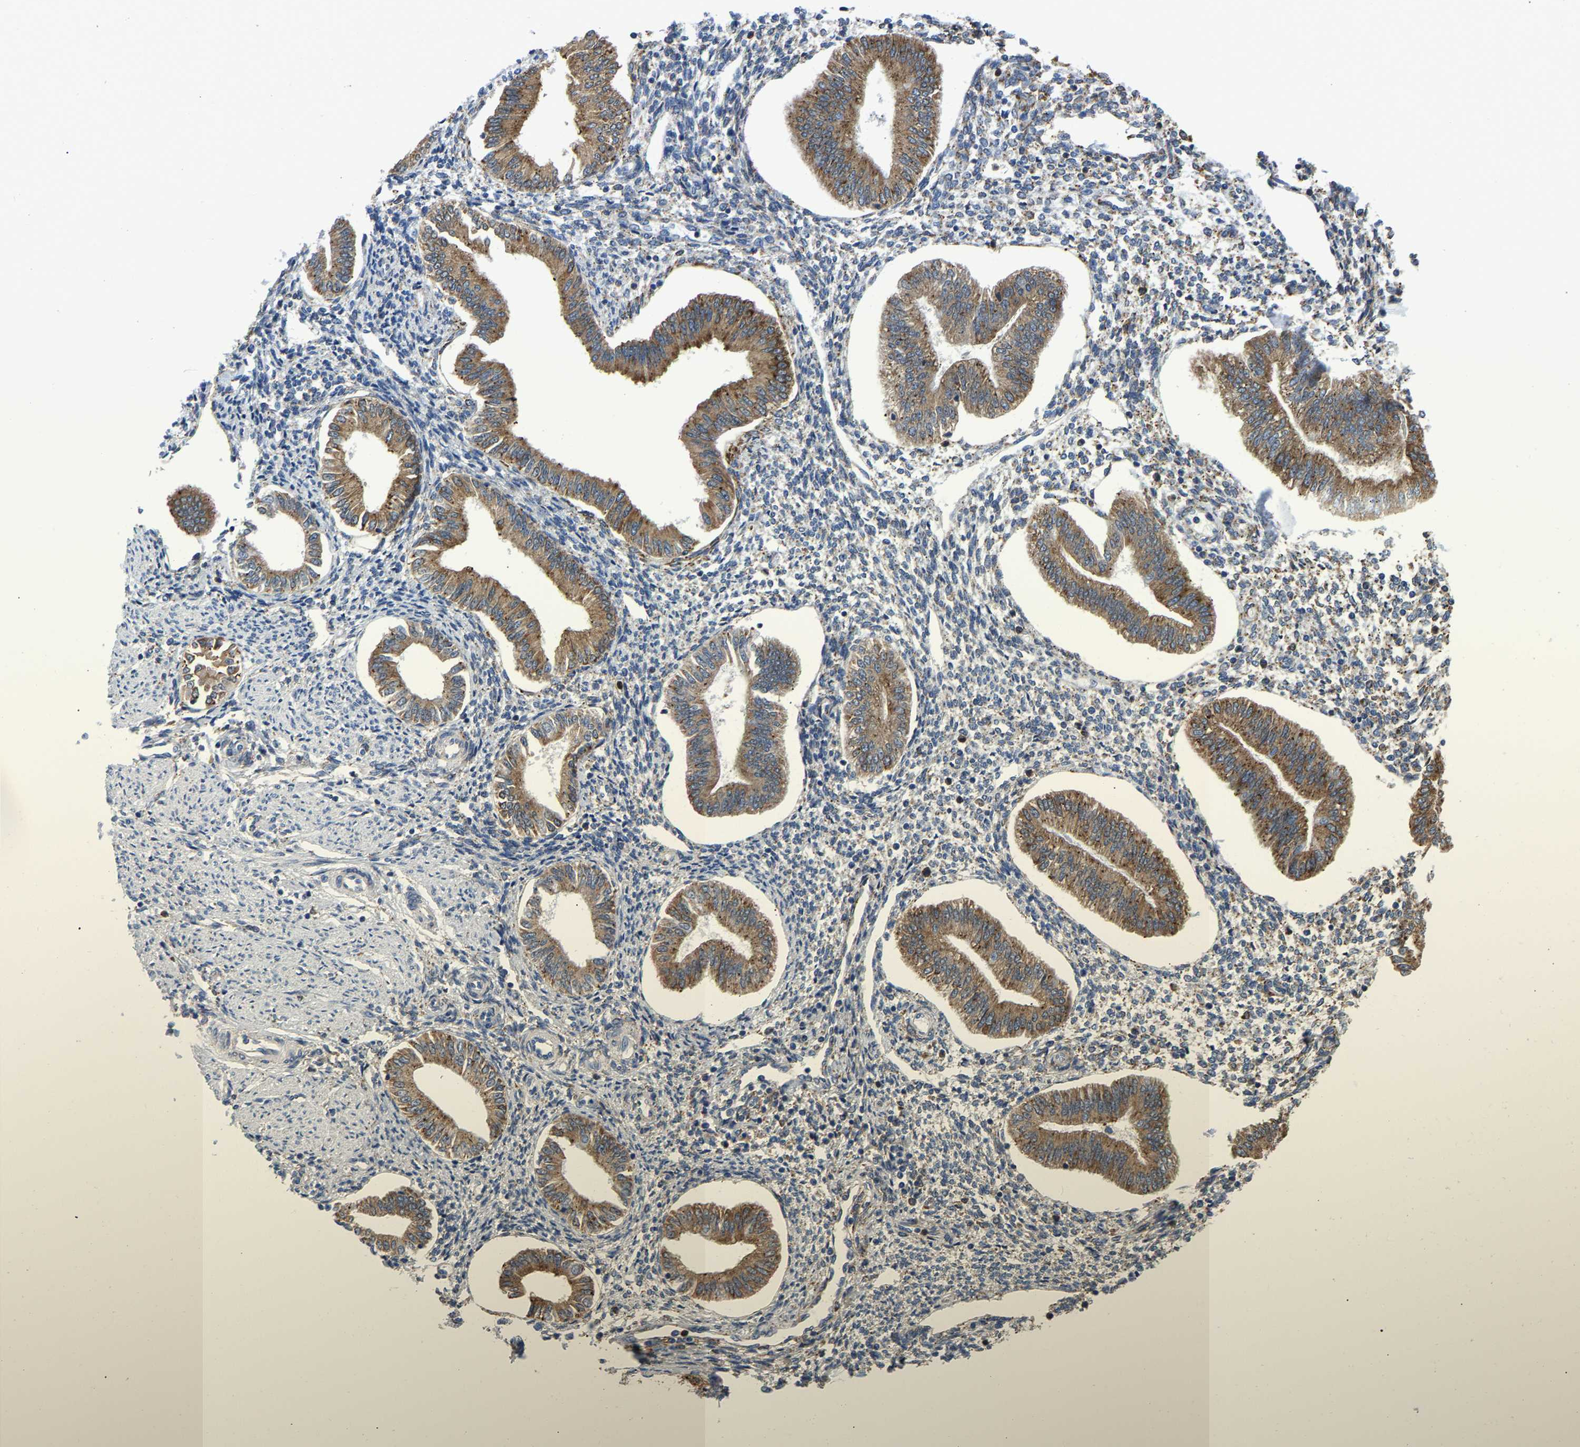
{"staining": {"intensity": "weak", "quantity": "<25%", "location": "cytoplasmic/membranous"}, "tissue": "endometrium", "cell_type": "Cells in endometrial stroma", "image_type": "normal", "snomed": [{"axis": "morphology", "description": "Normal tissue, NOS"}, {"axis": "topography", "description": "Endometrium"}], "caption": "An image of human endometrium is negative for staining in cells in endometrial stroma. (Brightfield microscopy of DAB (3,3'-diaminobenzidine) immunohistochemistry at high magnification).", "gene": "P4HB", "patient": {"sex": "female", "age": 50}}